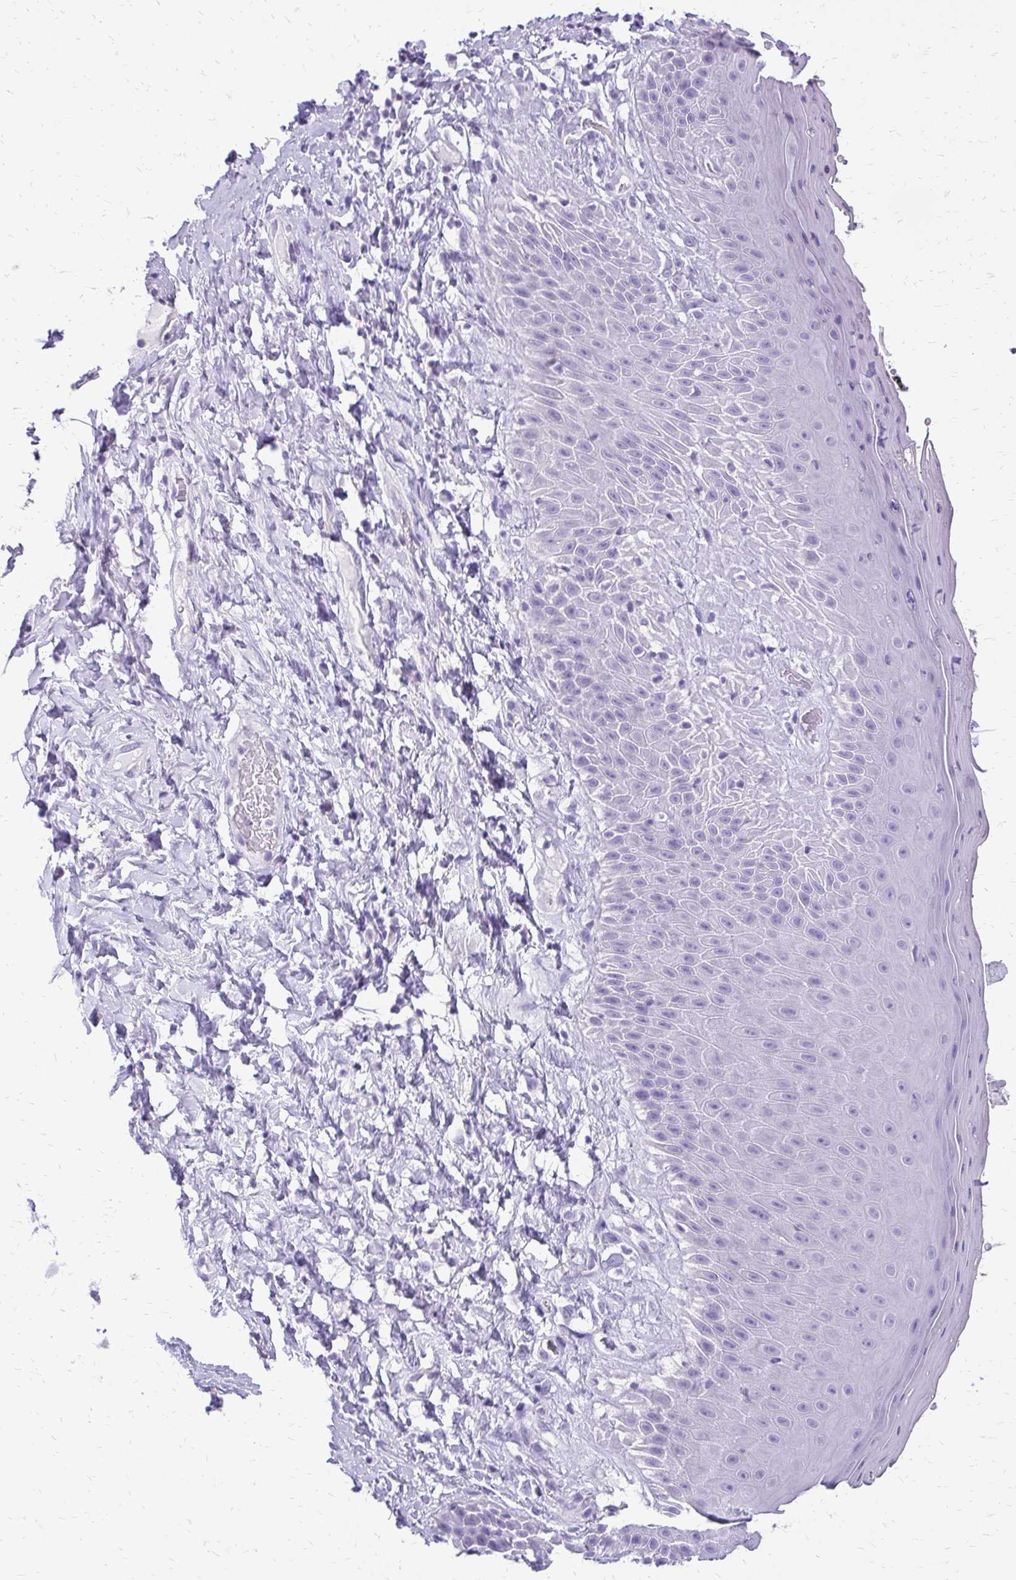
{"staining": {"intensity": "negative", "quantity": "none", "location": "none"}, "tissue": "skin", "cell_type": "Epidermal cells", "image_type": "normal", "snomed": [{"axis": "morphology", "description": "Normal tissue, NOS"}, {"axis": "topography", "description": "Anal"}], "caption": "Immunohistochemistry (IHC) of normal human skin demonstrates no staining in epidermal cells.", "gene": "SLC32A1", "patient": {"sex": "male", "age": 78}}